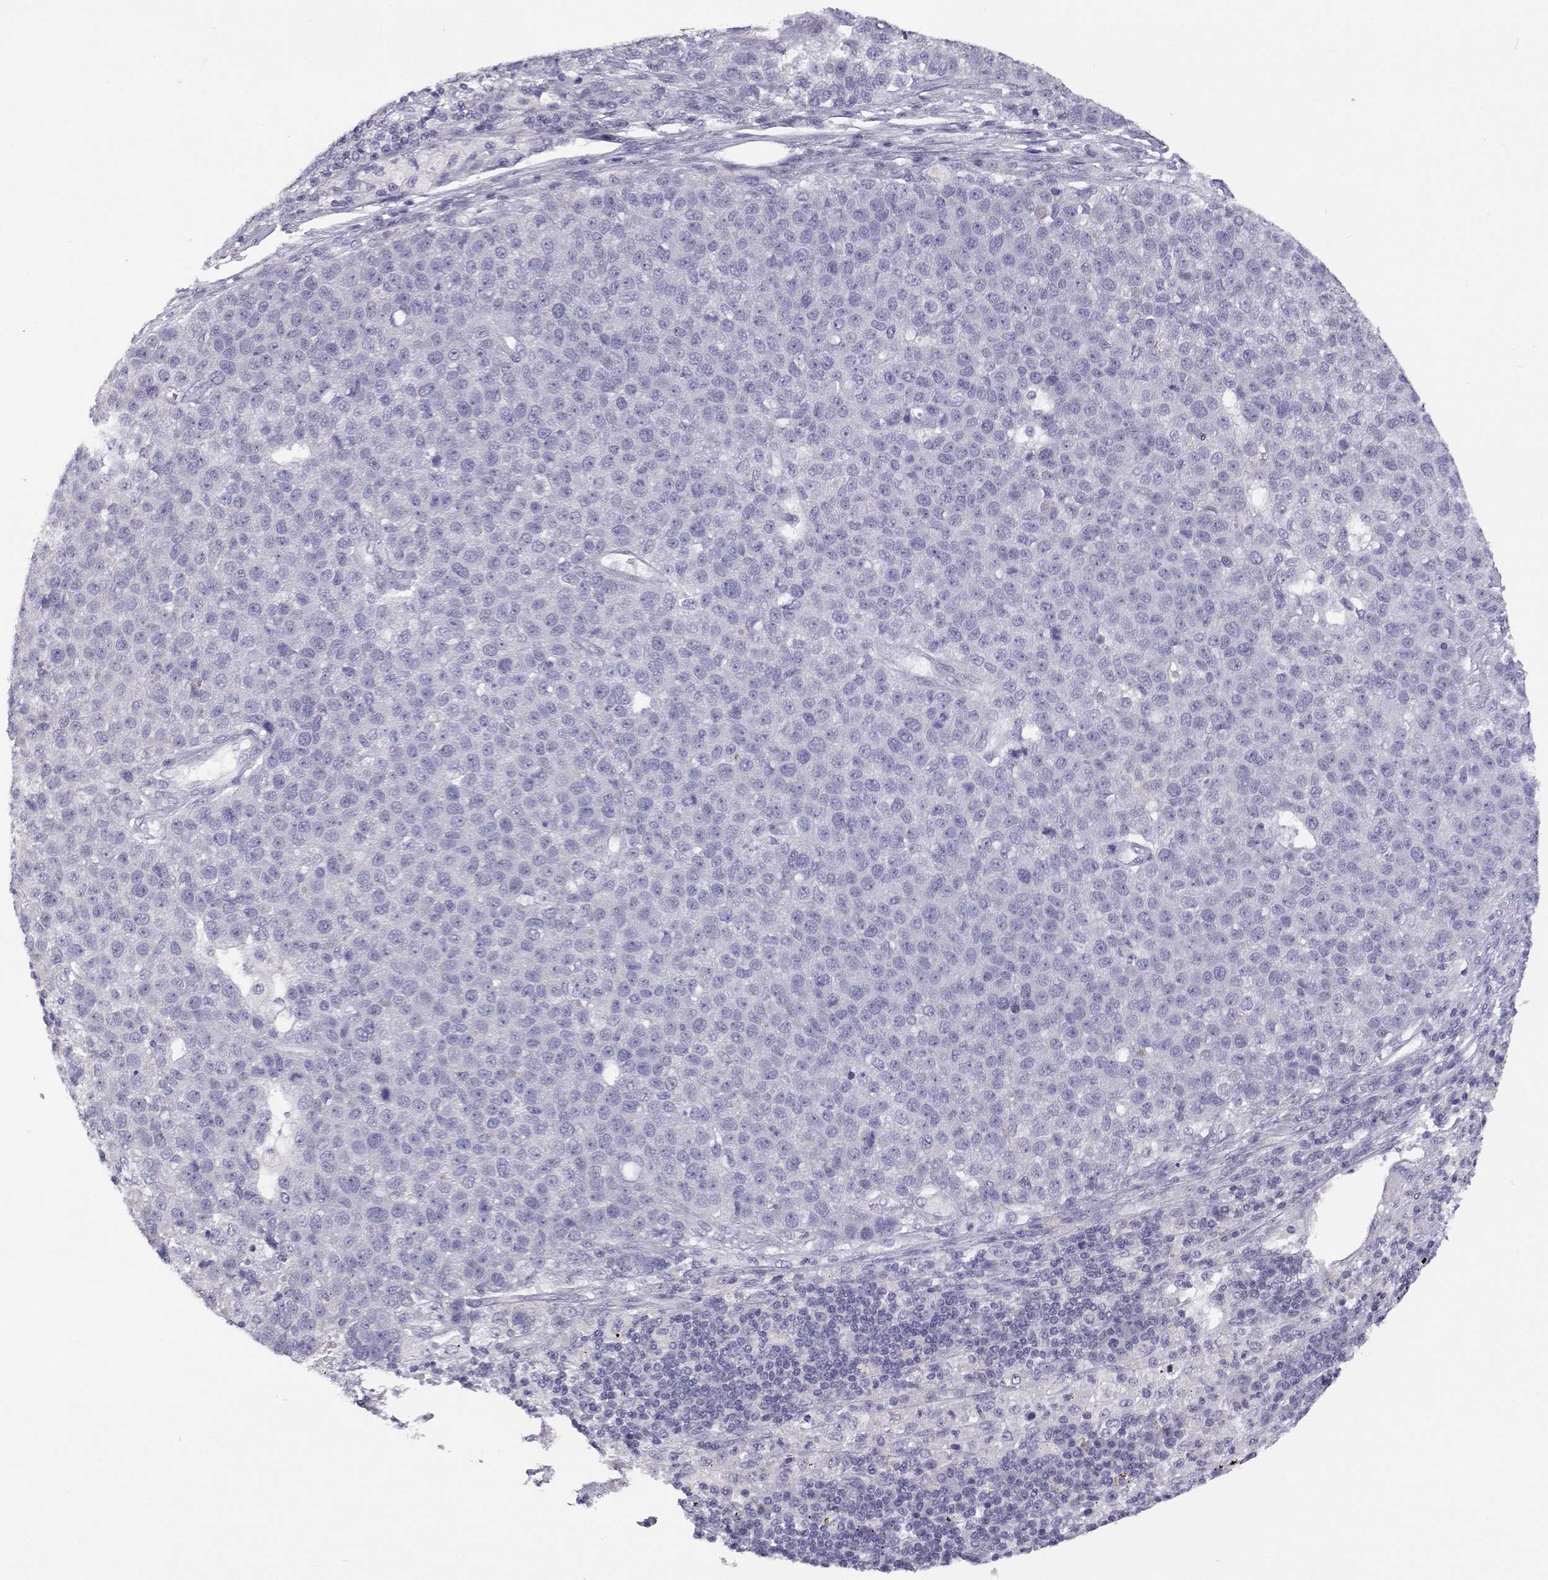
{"staining": {"intensity": "negative", "quantity": "none", "location": "none"}, "tissue": "pancreatic cancer", "cell_type": "Tumor cells", "image_type": "cancer", "snomed": [{"axis": "morphology", "description": "Adenocarcinoma, NOS"}, {"axis": "topography", "description": "Pancreas"}], "caption": "DAB (3,3'-diaminobenzidine) immunohistochemical staining of pancreatic adenocarcinoma reveals no significant staining in tumor cells.", "gene": "ANKRD65", "patient": {"sex": "female", "age": 61}}